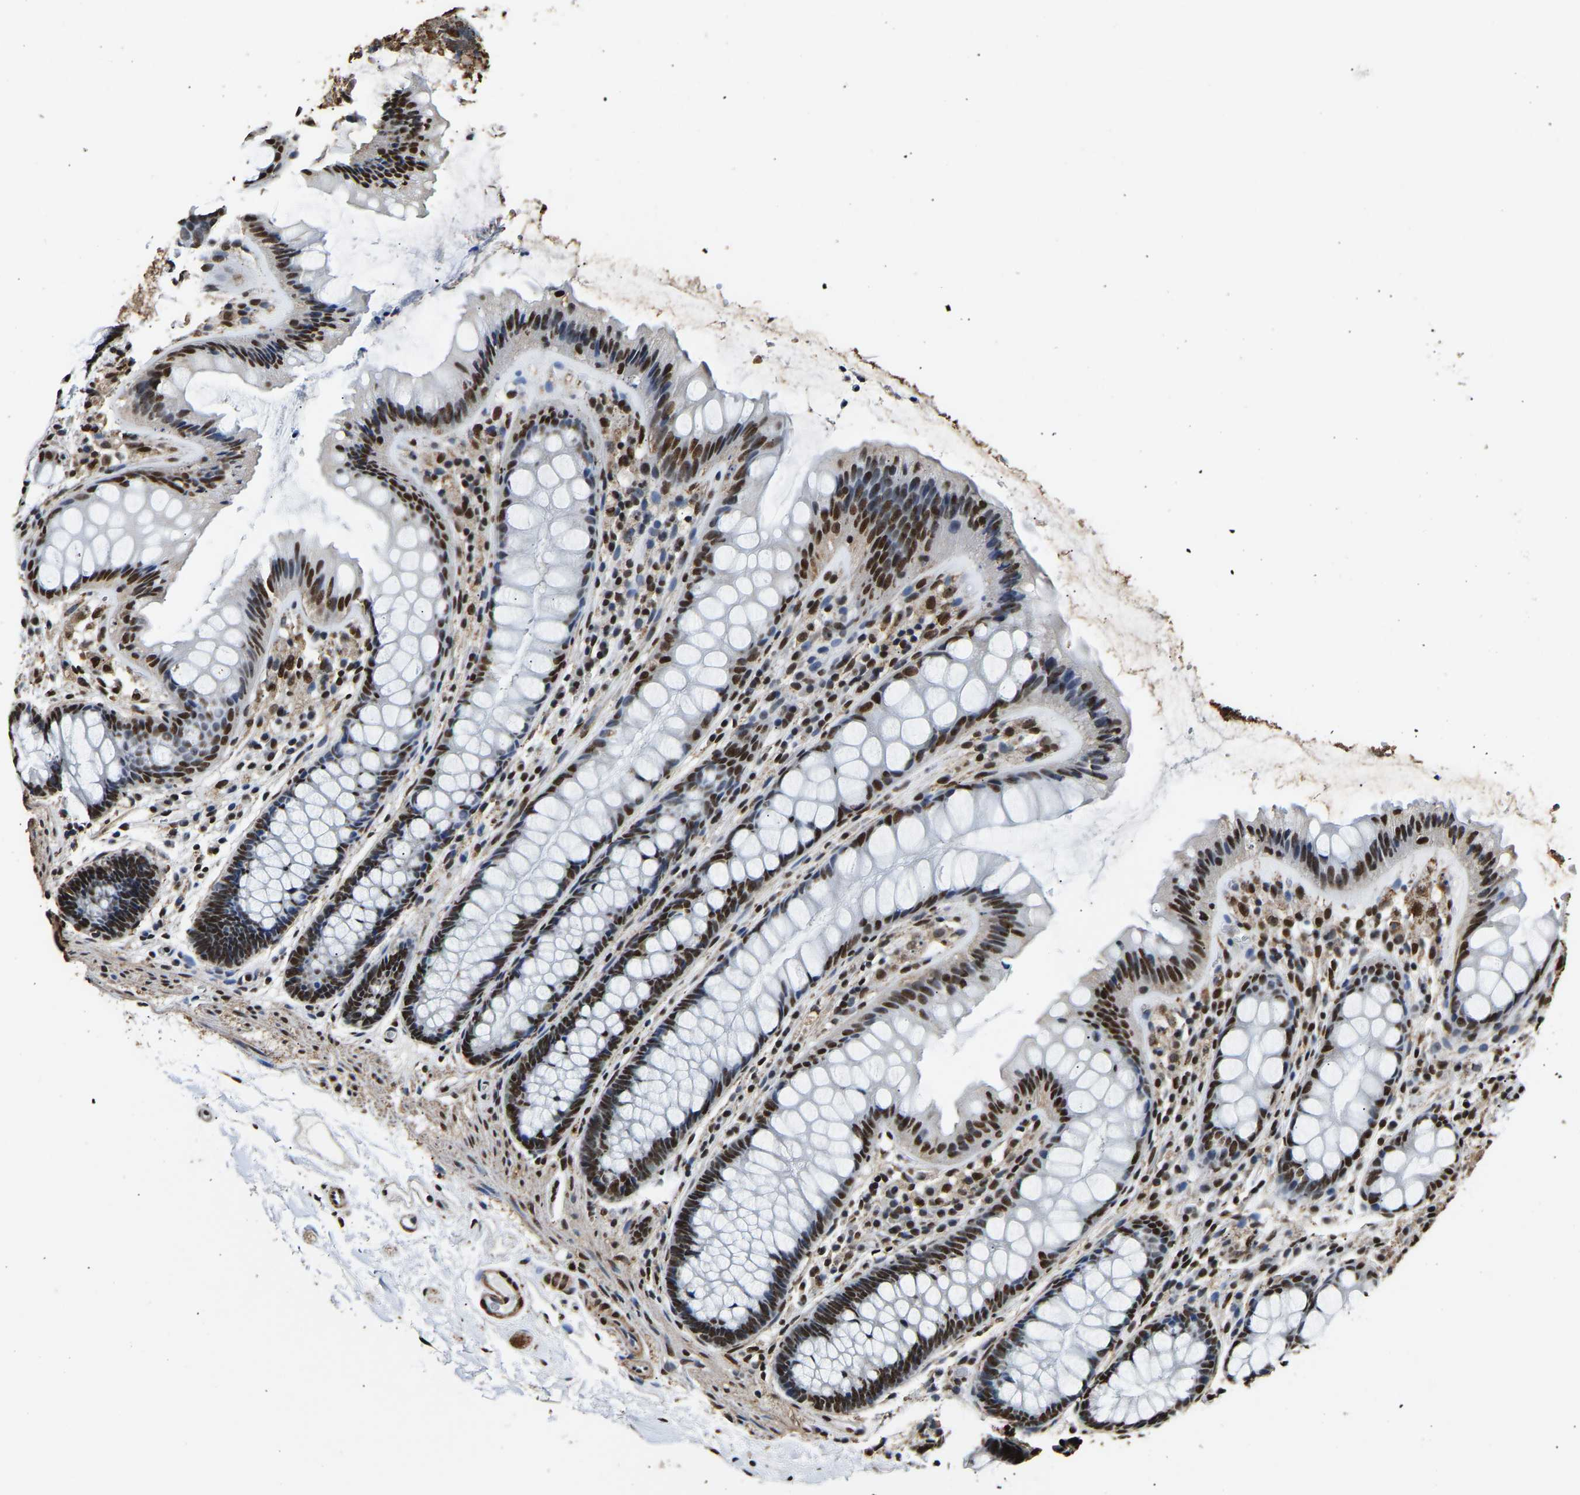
{"staining": {"intensity": "strong", "quantity": ">75%", "location": "nuclear"}, "tissue": "colon", "cell_type": "Endothelial cells", "image_type": "normal", "snomed": [{"axis": "morphology", "description": "Normal tissue, NOS"}, {"axis": "topography", "description": "Colon"}], "caption": "Colon stained with DAB (3,3'-diaminobenzidine) immunohistochemistry reveals high levels of strong nuclear expression in approximately >75% of endothelial cells. (Brightfield microscopy of DAB IHC at high magnification).", "gene": "SAFB", "patient": {"sex": "female", "age": 56}}